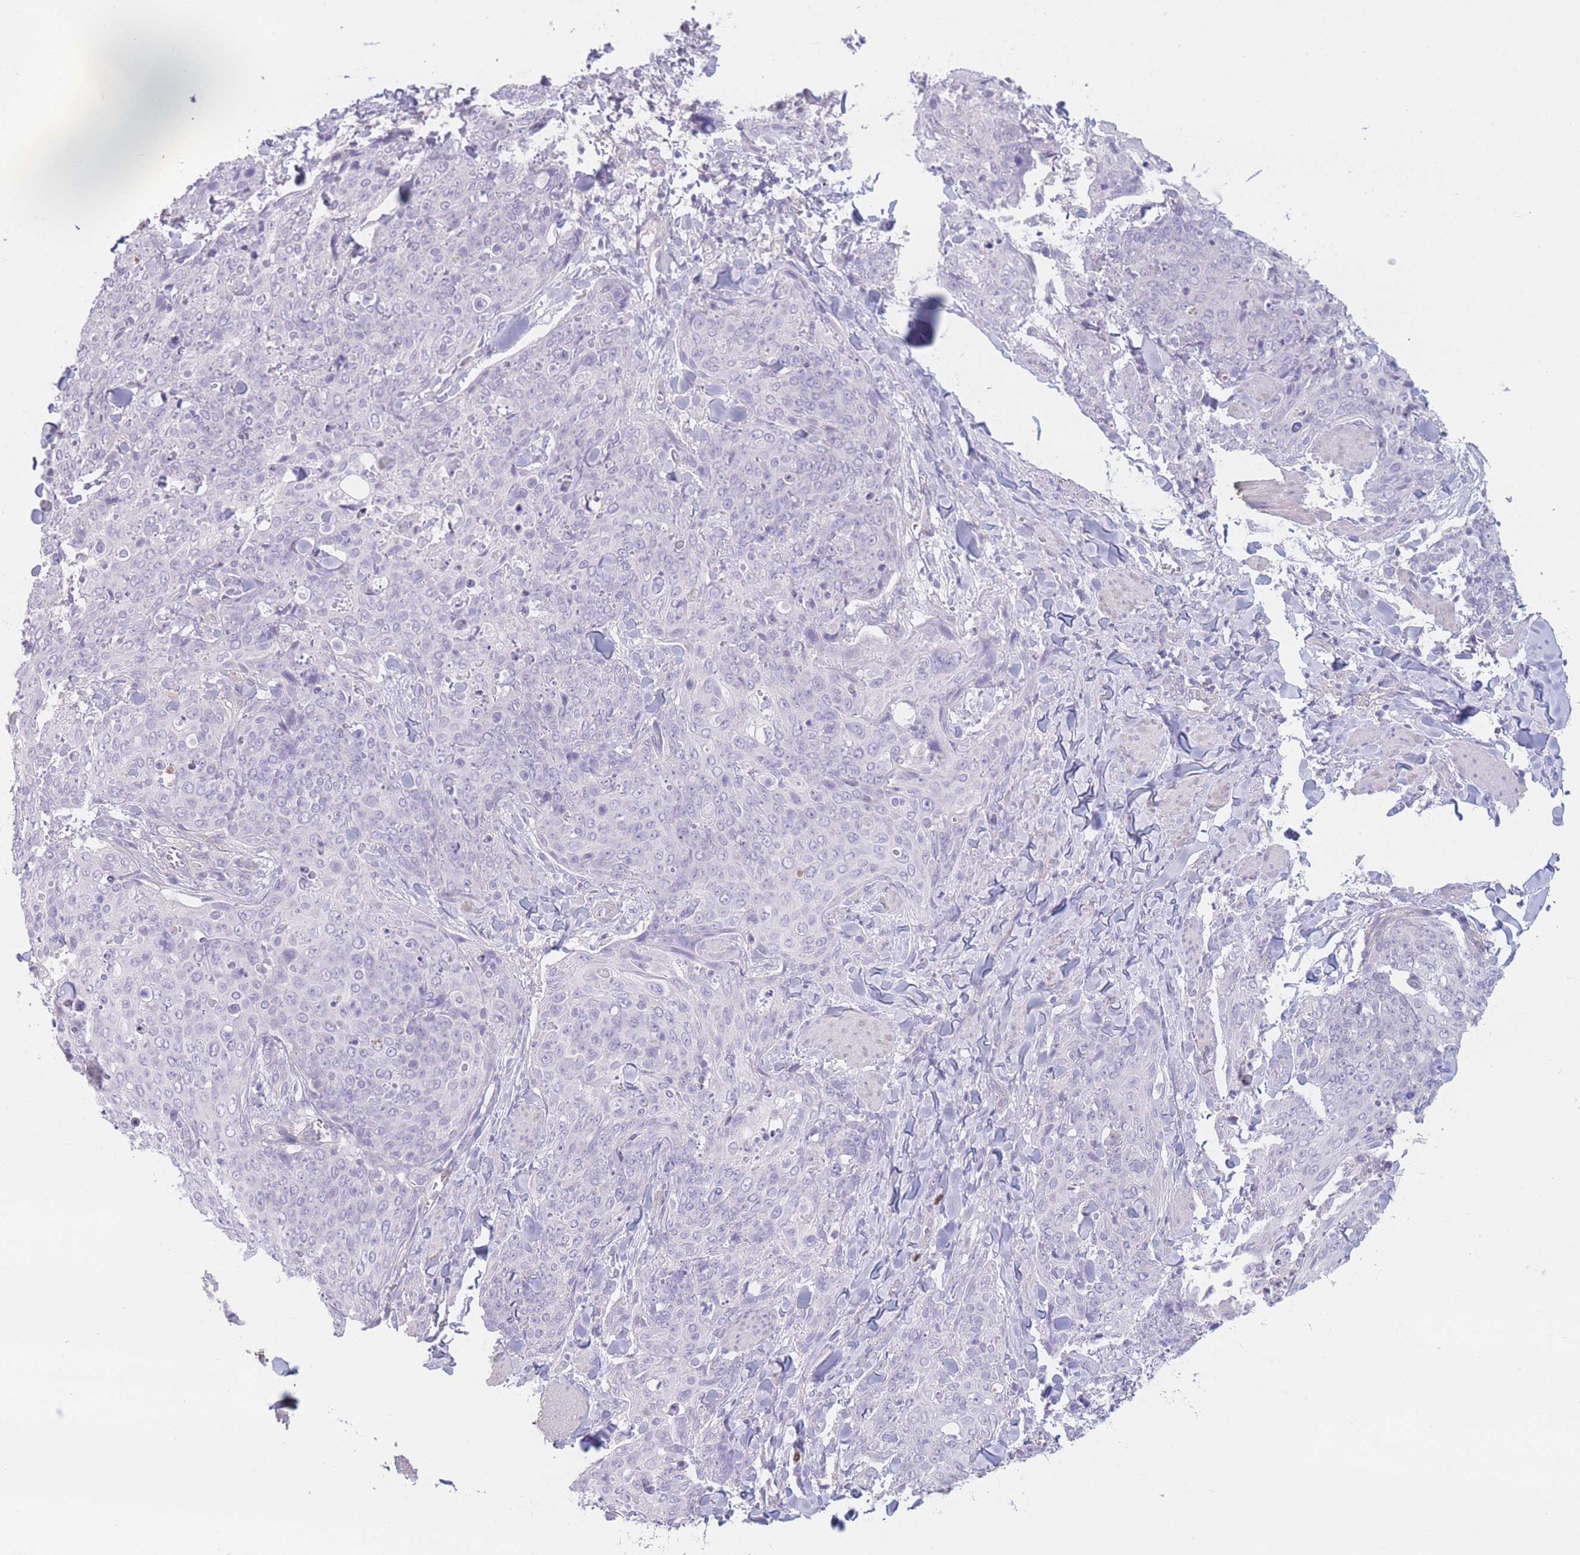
{"staining": {"intensity": "negative", "quantity": "none", "location": "none"}, "tissue": "skin cancer", "cell_type": "Tumor cells", "image_type": "cancer", "snomed": [{"axis": "morphology", "description": "Squamous cell carcinoma, NOS"}, {"axis": "topography", "description": "Skin"}, {"axis": "topography", "description": "Vulva"}], "caption": "This is an immunohistochemistry (IHC) photomicrograph of human skin cancer (squamous cell carcinoma). There is no expression in tumor cells.", "gene": "BHLHA15", "patient": {"sex": "female", "age": 85}}